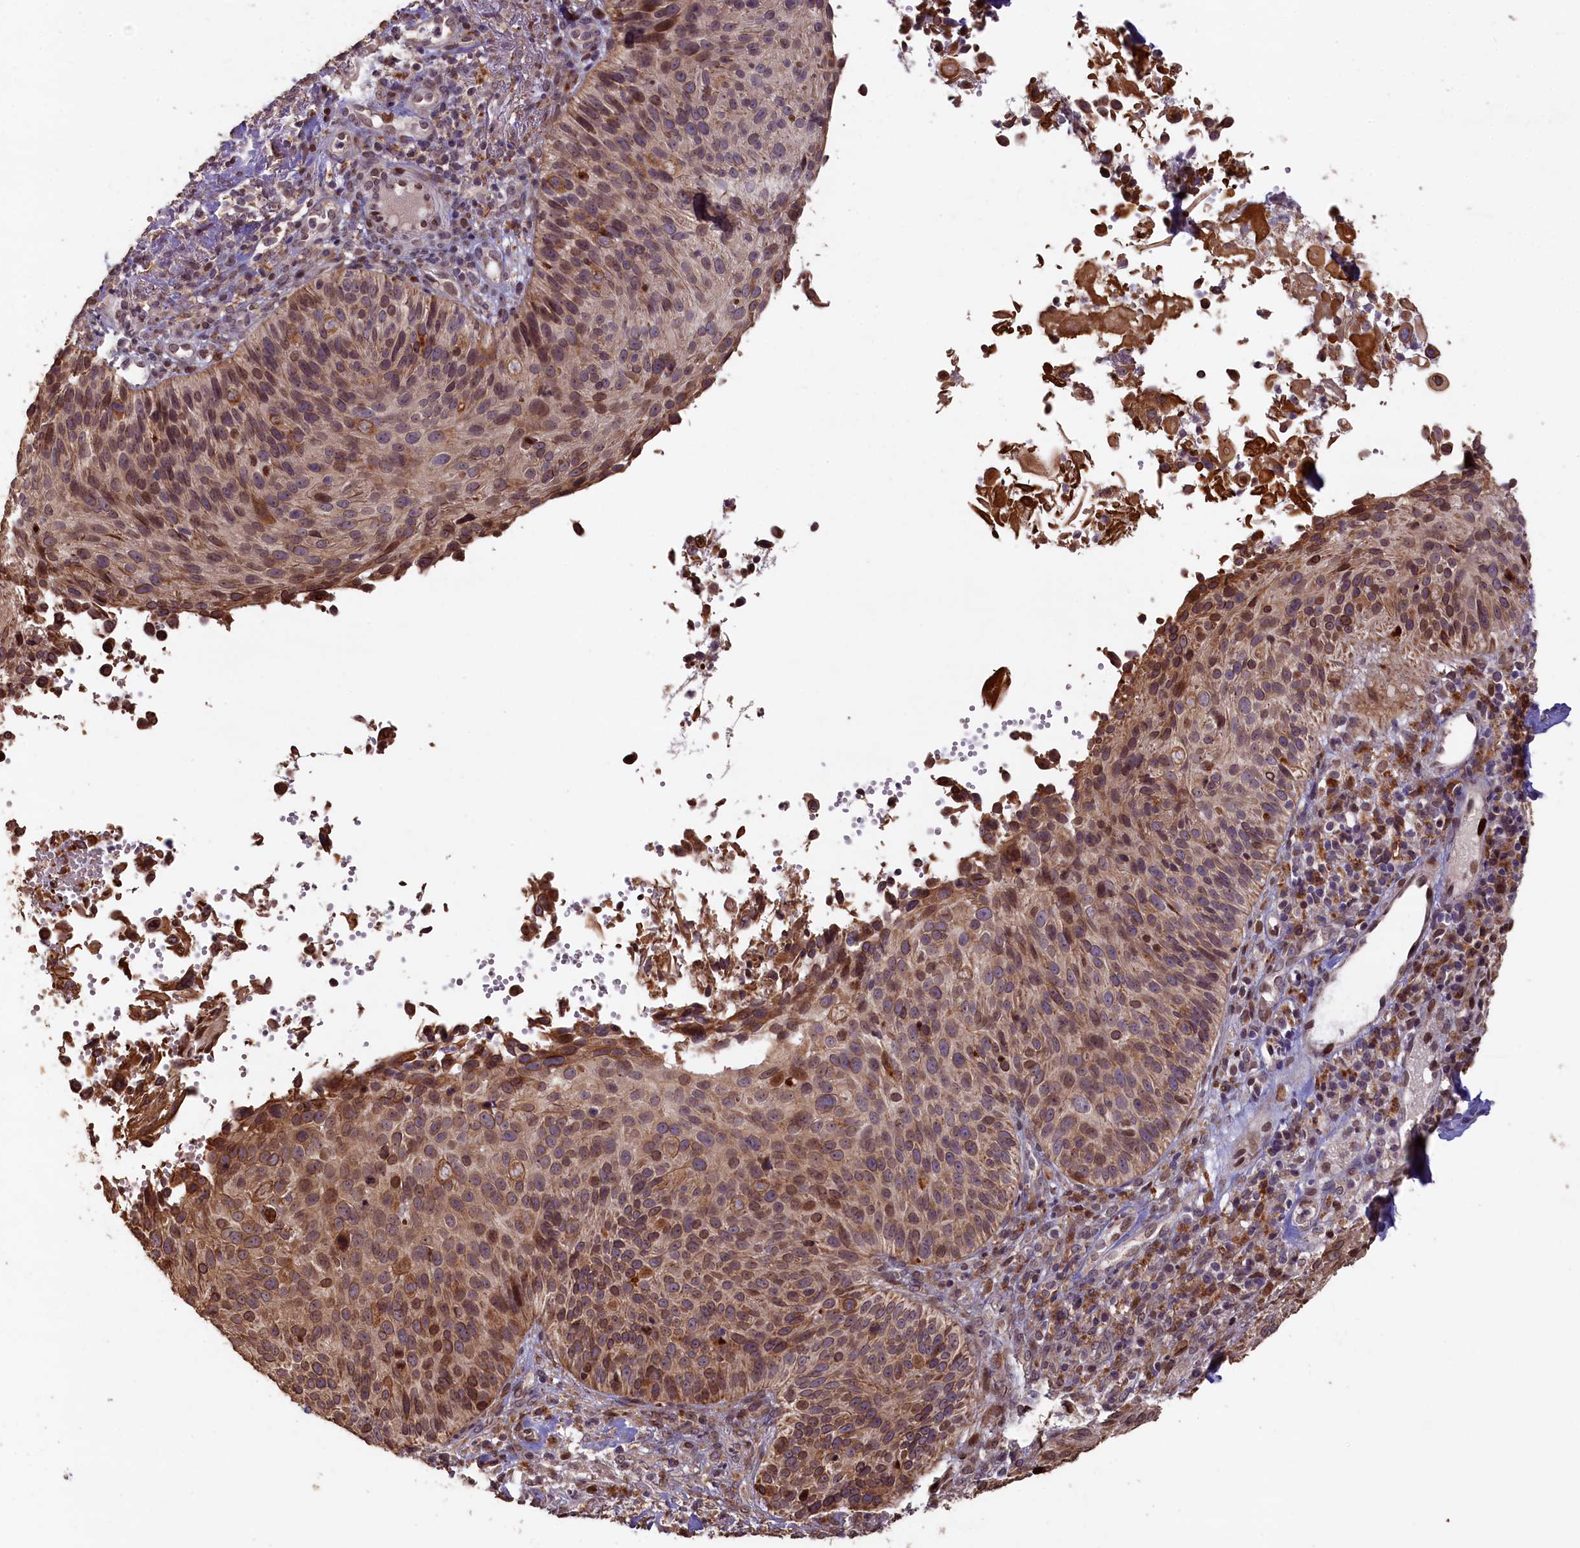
{"staining": {"intensity": "moderate", "quantity": ">75%", "location": "cytoplasmic/membranous,nuclear"}, "tissue": "cervical cancer", "cell_type": "Tumor cells", "image_type": "cancer", "snomed": [{"axis": "morphology", "description": "Squamous cell carcinoma, NOS"}, {"axis": "topography", "description": "Cervix"}], "caption": "Human squamous cell carcinoma (cervical) stained with a protein marker demonstrates moderate staining in tumor cells.", "gene": "SLC38A7", "patient": {"sex": "female", "age": 74}}